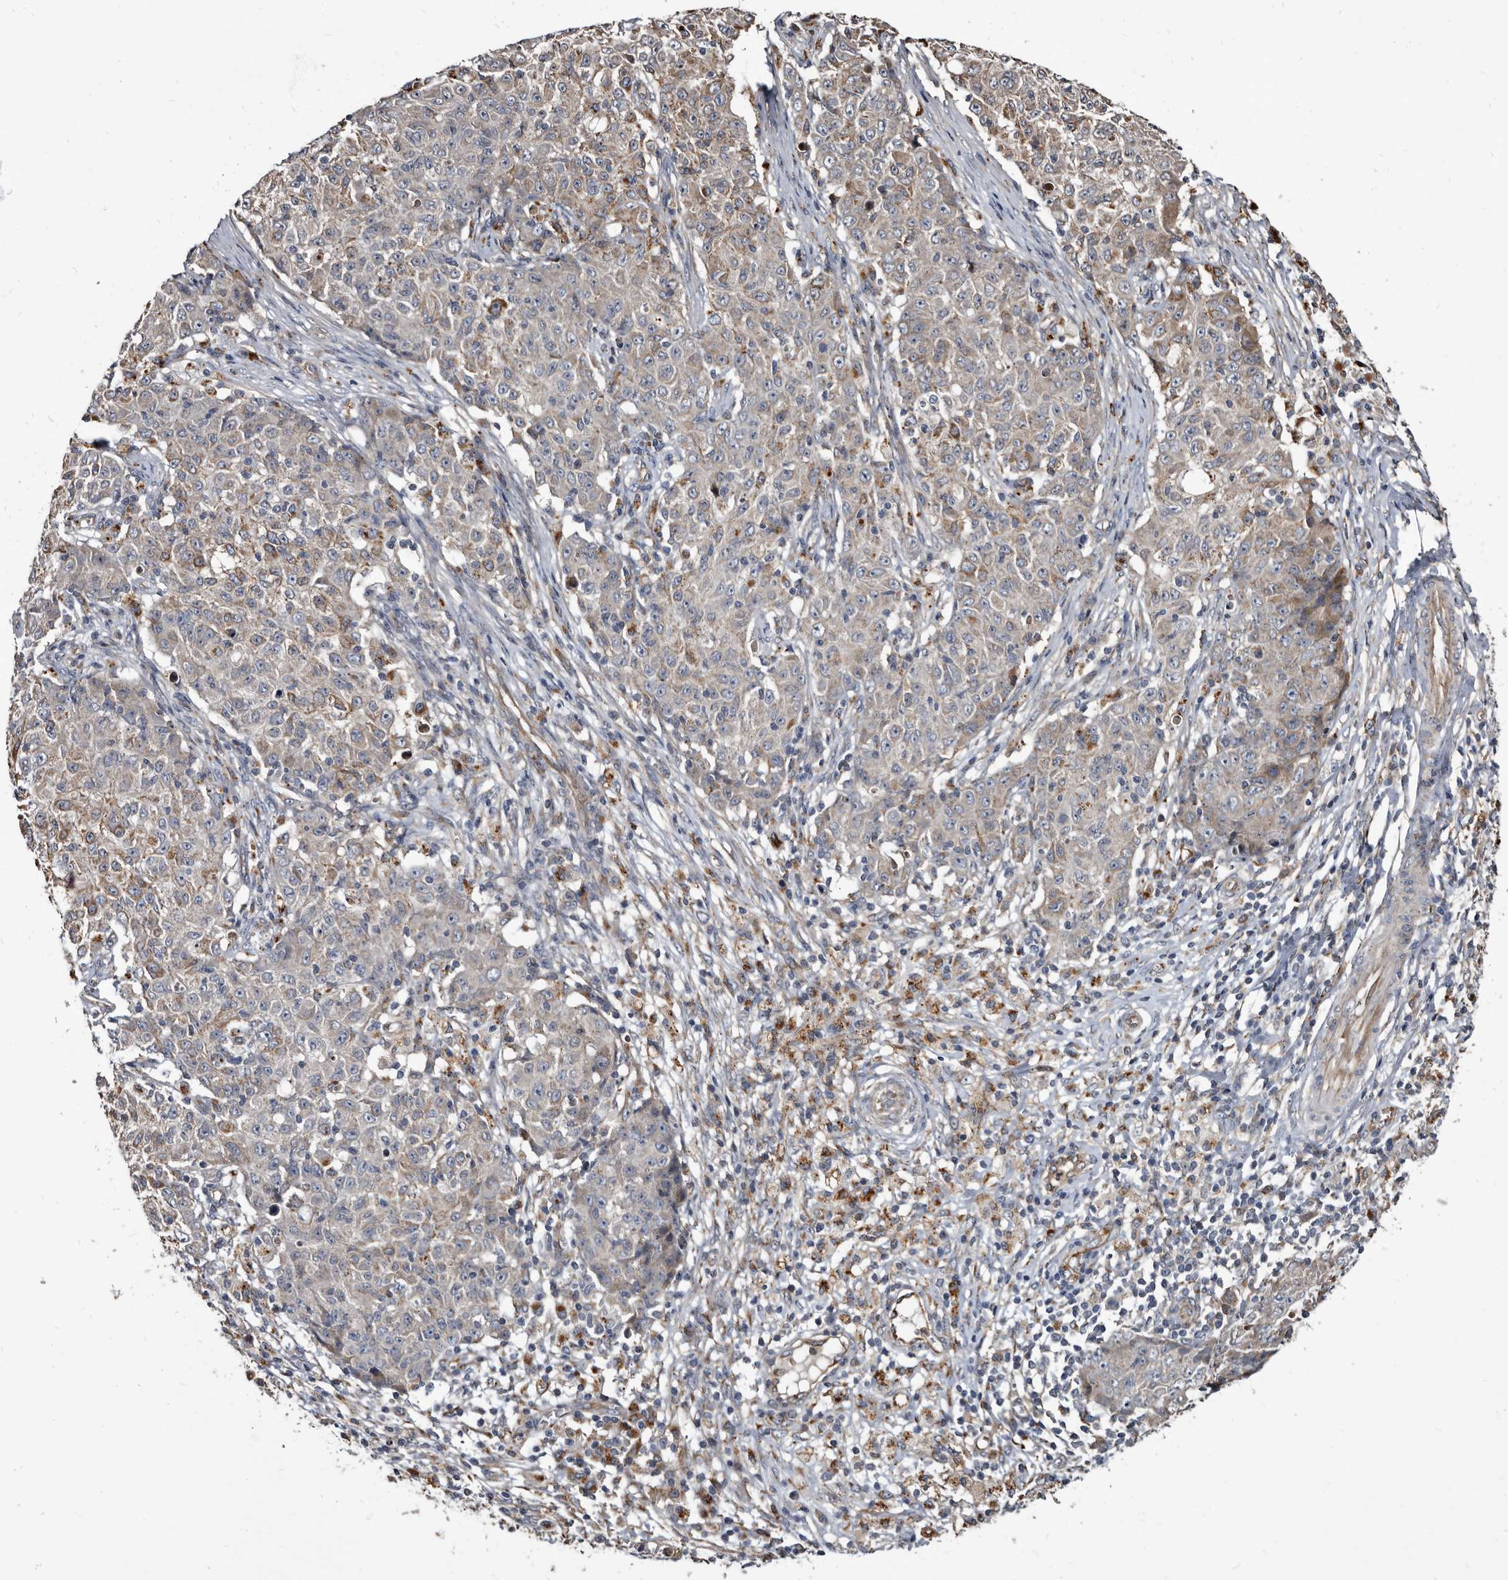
{"staining": {"intensity": "moderate", "quantity": "<25%", "location": "cytoplasmic/membranous"}, "tissue": "ovarian cancer", "cell_type": "Tumor cells", "image_type": "cancer", "snomed": [{"axis": "morphology", "description": "Carcinoma, endometroid"}, {"axis": "topography", "description": "Ovary"}], "caption": "A high-resolution histopathology image shows IHC staining of ovarian cancer, which demonstrates moderate cytoplasmic/membranous positivity in approximately <25% of tumor cells.", "gene": "CTSA", "patient": {"sex": "female", "age": 42}}